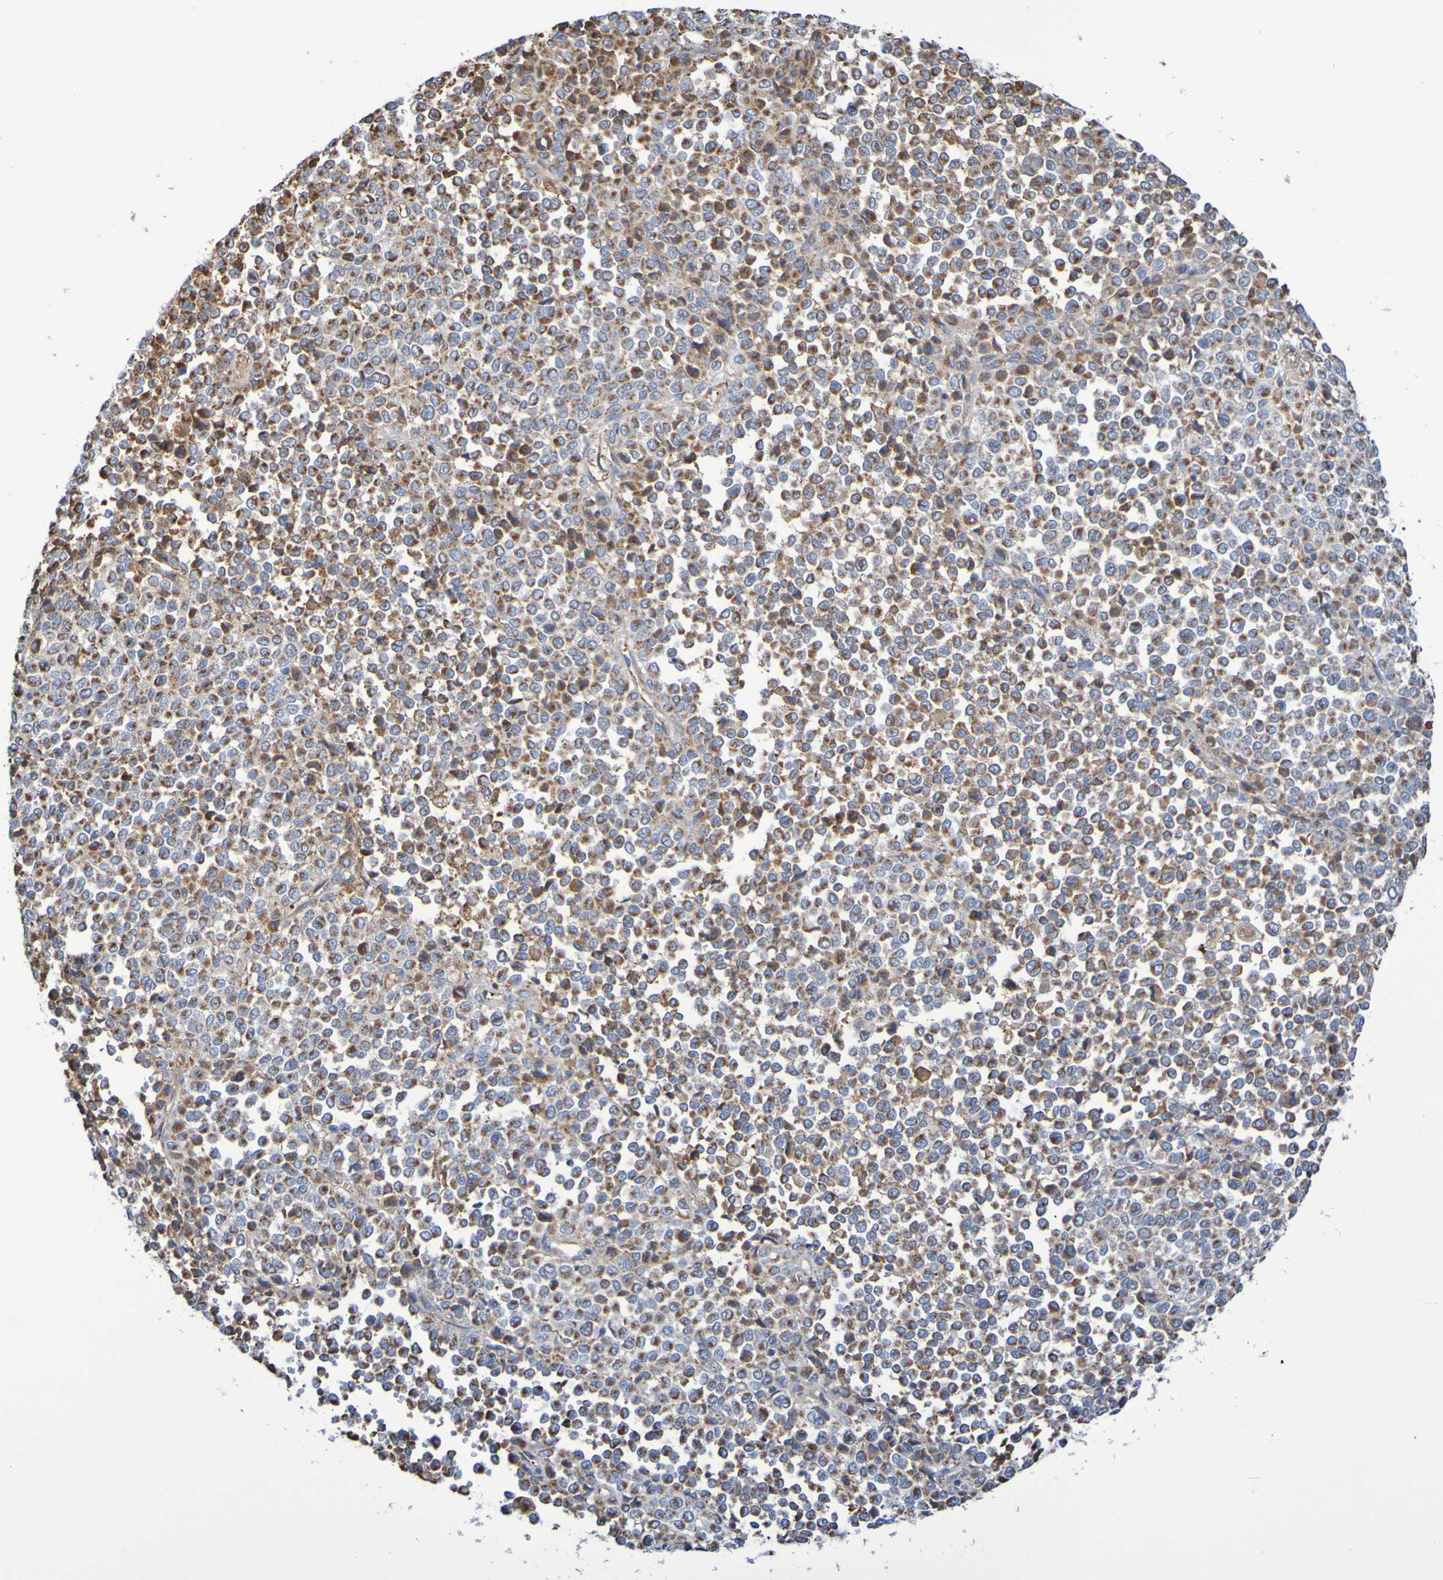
{"staining": {"intensity": "moderate", "quantity": ">75%", "location": "cytoplasmic/membranous"}, "tissue": "melanoma", "cell_type": "Tumor cells", "image_type": "cancer", "snomed": [{"axis": "morphology", "description": "Malignant melanoma, Metastatic site"}, {"axis": "topography", "description": "Pancreas"}], "caption": "The image shows a brown stain indicating the presence of a protein in the cytoplasmic/membranous of tumor cells in malignant melanoma (metastatic site).", "gene": "CNTN2", "patient": {"sex": "female", "age": 30}}